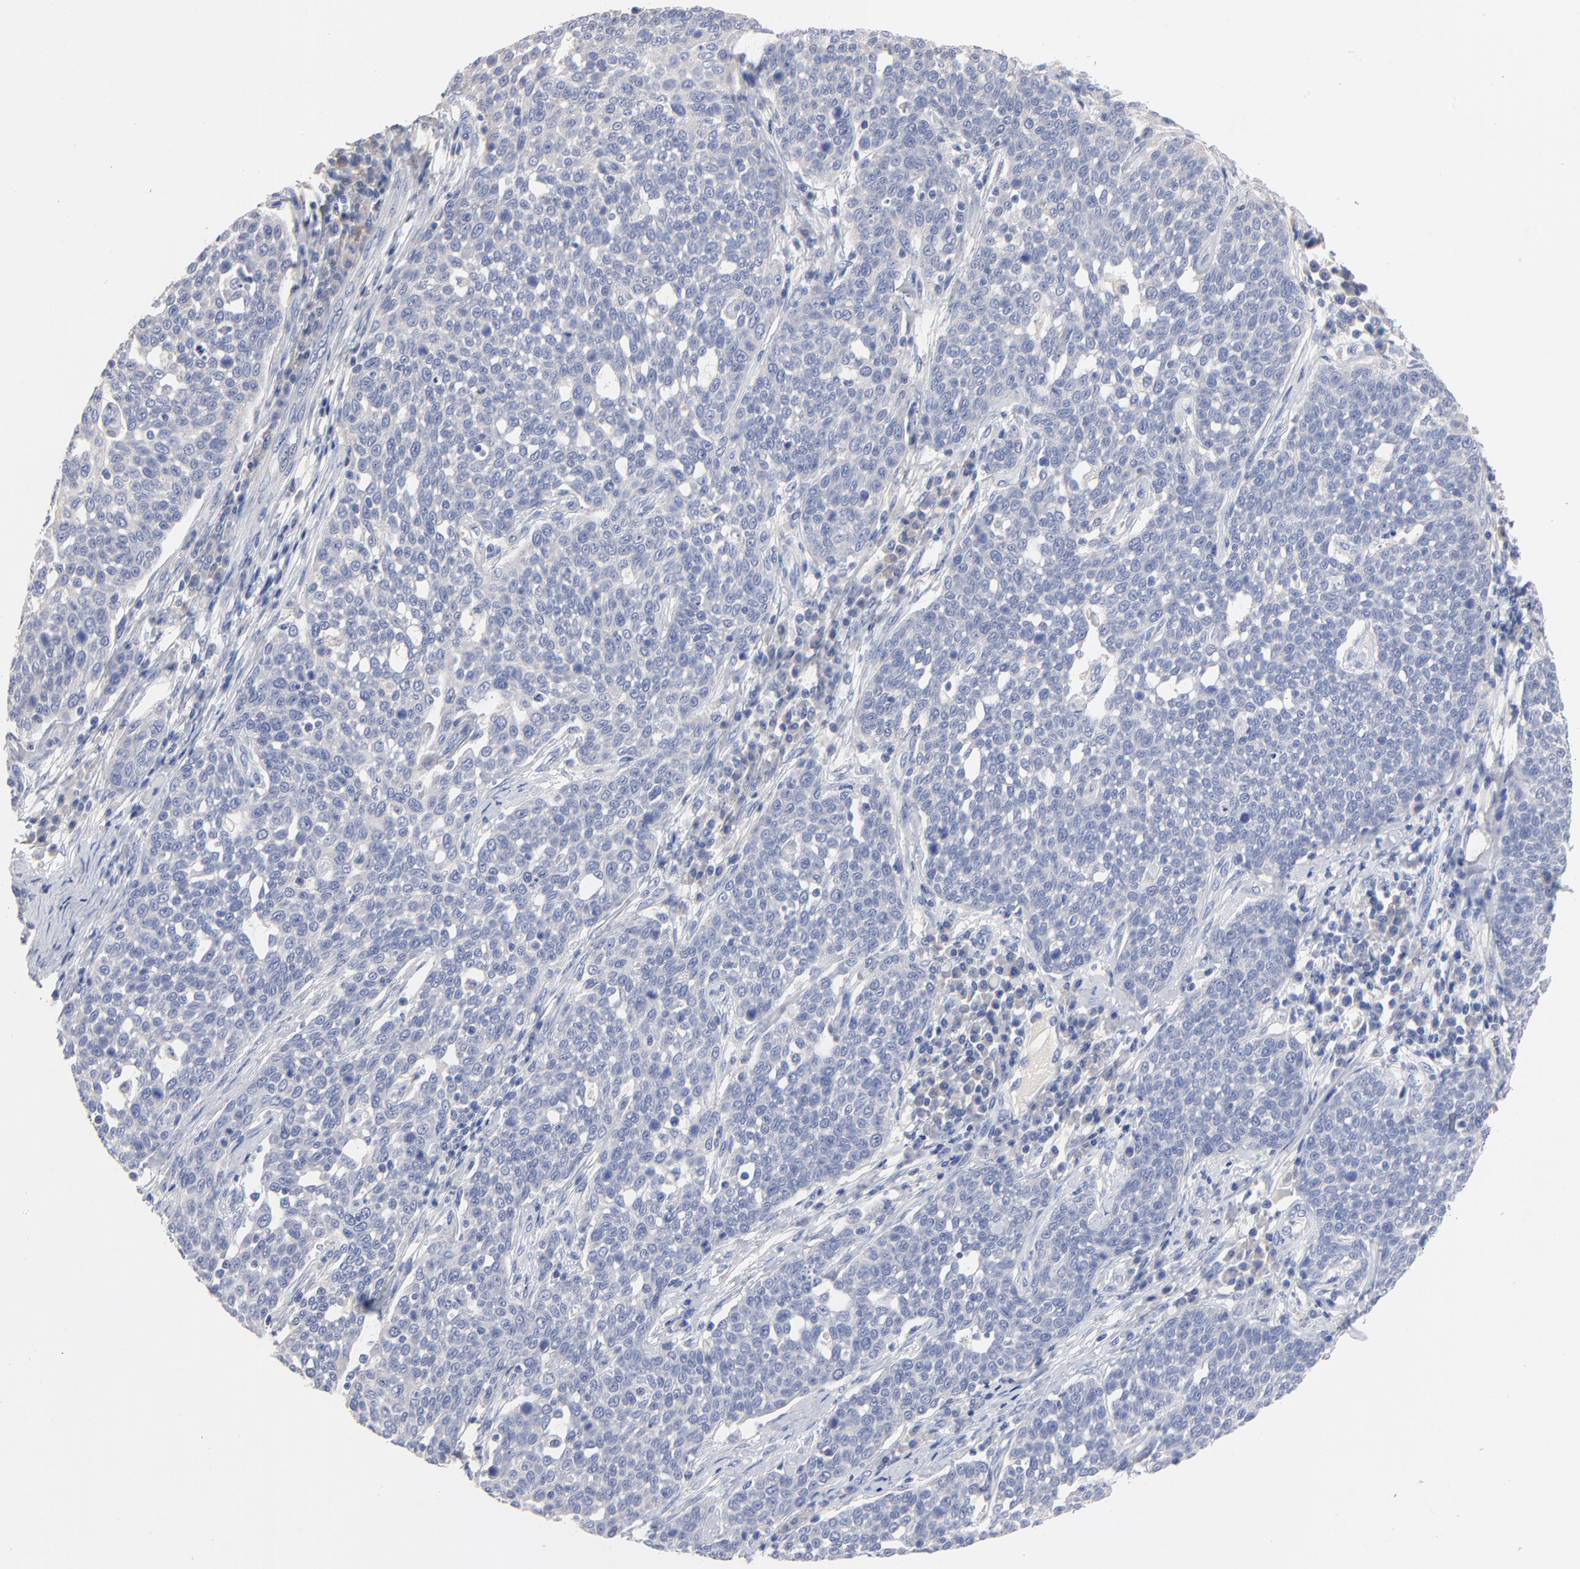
{"staining": {"intensity": "negative", "quantity": "none", "location": "none"}, "tissue": "cervical cancer", "cell_type": "Tumor cells", "image_type": "cancer", "snomed": [{"axis": "morphology", "description": "Squamous cell carcinoma, NOS"}, {"axis": "topography", "description": "Cervix"}], "caption": "Human squamous cell carcinoma (cervical) stained for a protein using immunohistochemistry (IHC) exhibits no staining in tumor cells.", "gene": "CPS1", "patient": {"sex": "female", "age": 34}}